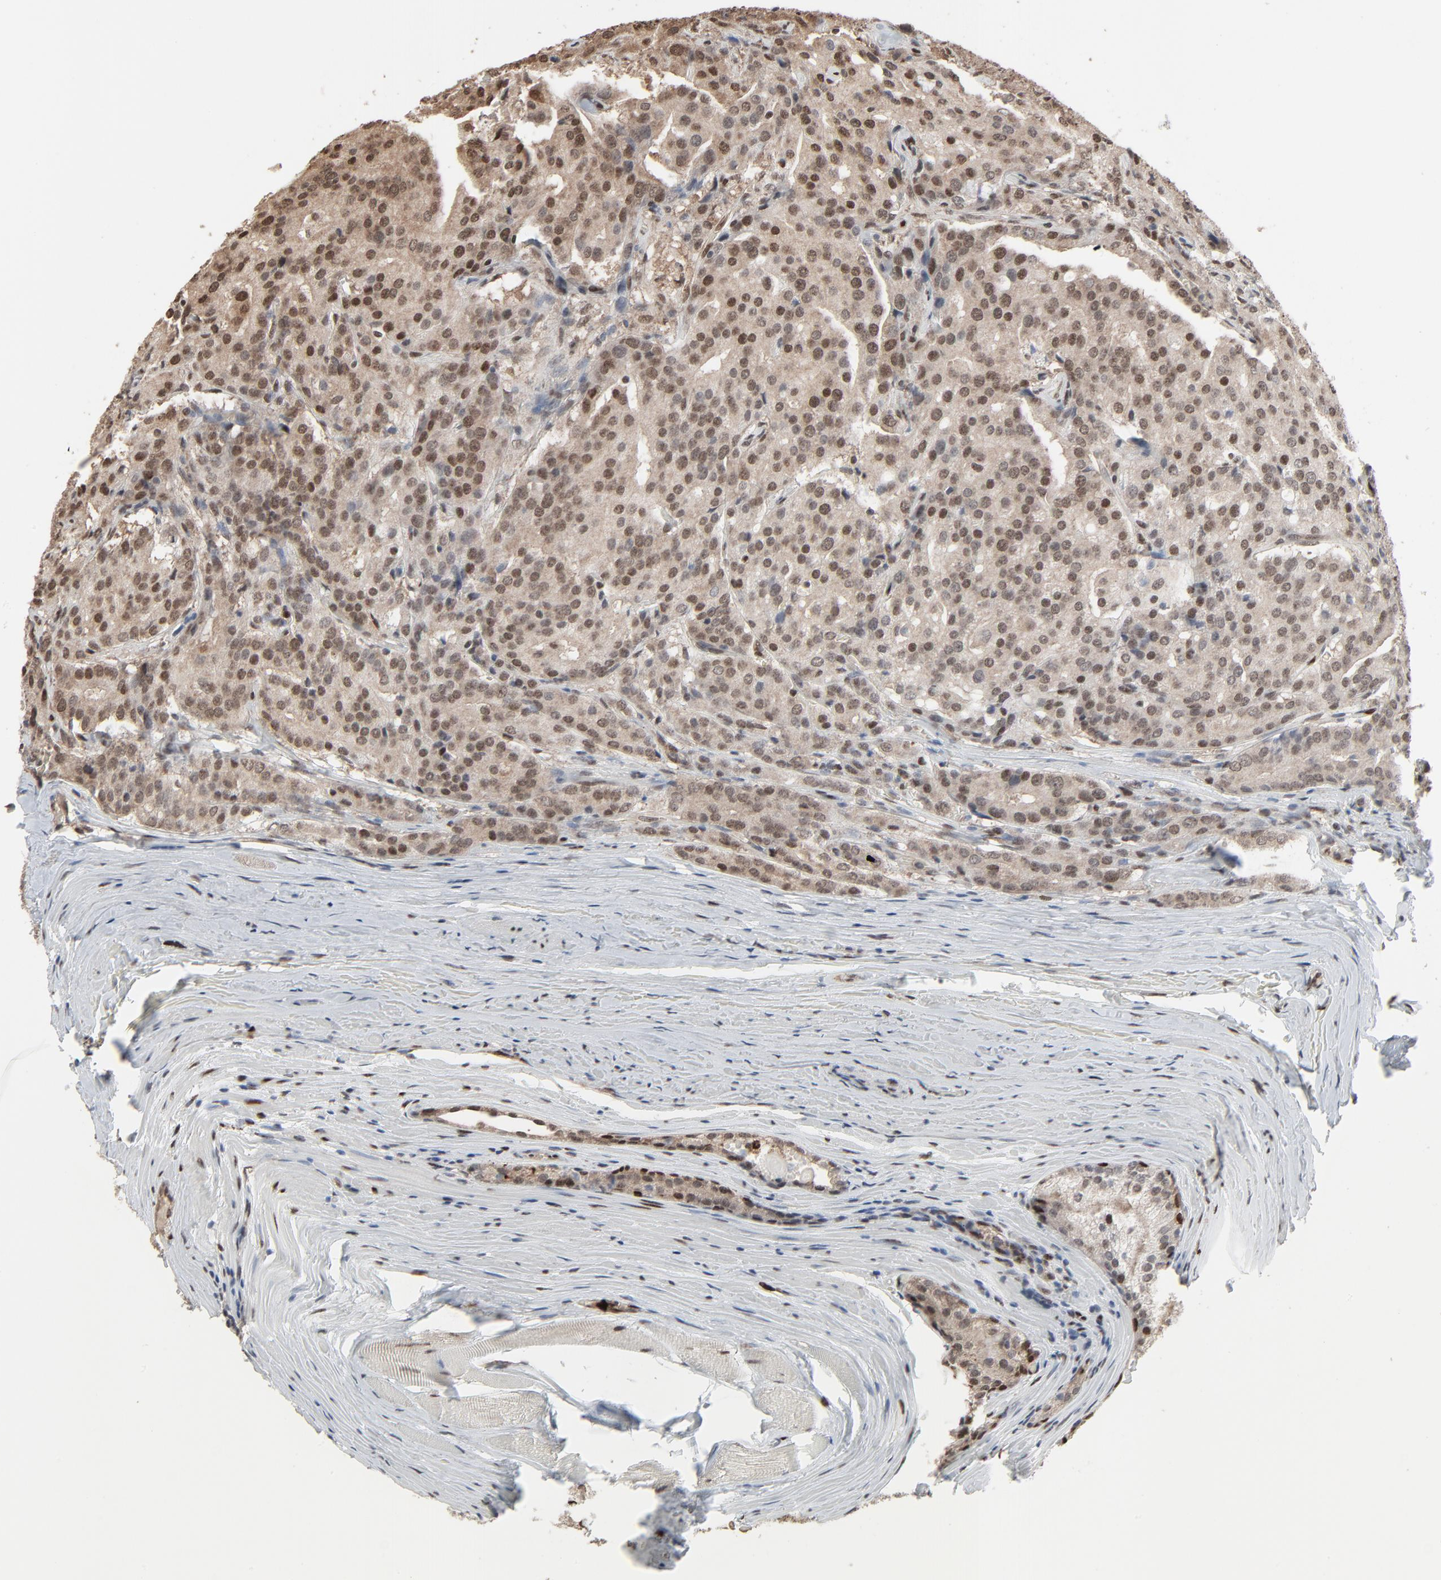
{"staining": {"intensity": "strong", "quantity": ">75%", "location": "cytoplasmic/membranous,nuclear"}, "tissue": "prostate cancer", "cell_type": "Tumor cells", "image_type": "cancer", "snomed": [{"axis": "morphology", "description": "Adenocarcinoma, Medium grade"}, {"axis": "topography", "description": "Prostate"}], "caption": "The histopathology image displays a brown stain indicating the presence of a protein in the cytoplasmic/membranous and nuclear of tumor cells in prostate cancer.", "gene": "MEIS2", "patient": {"sex": "male", "age": 72}}